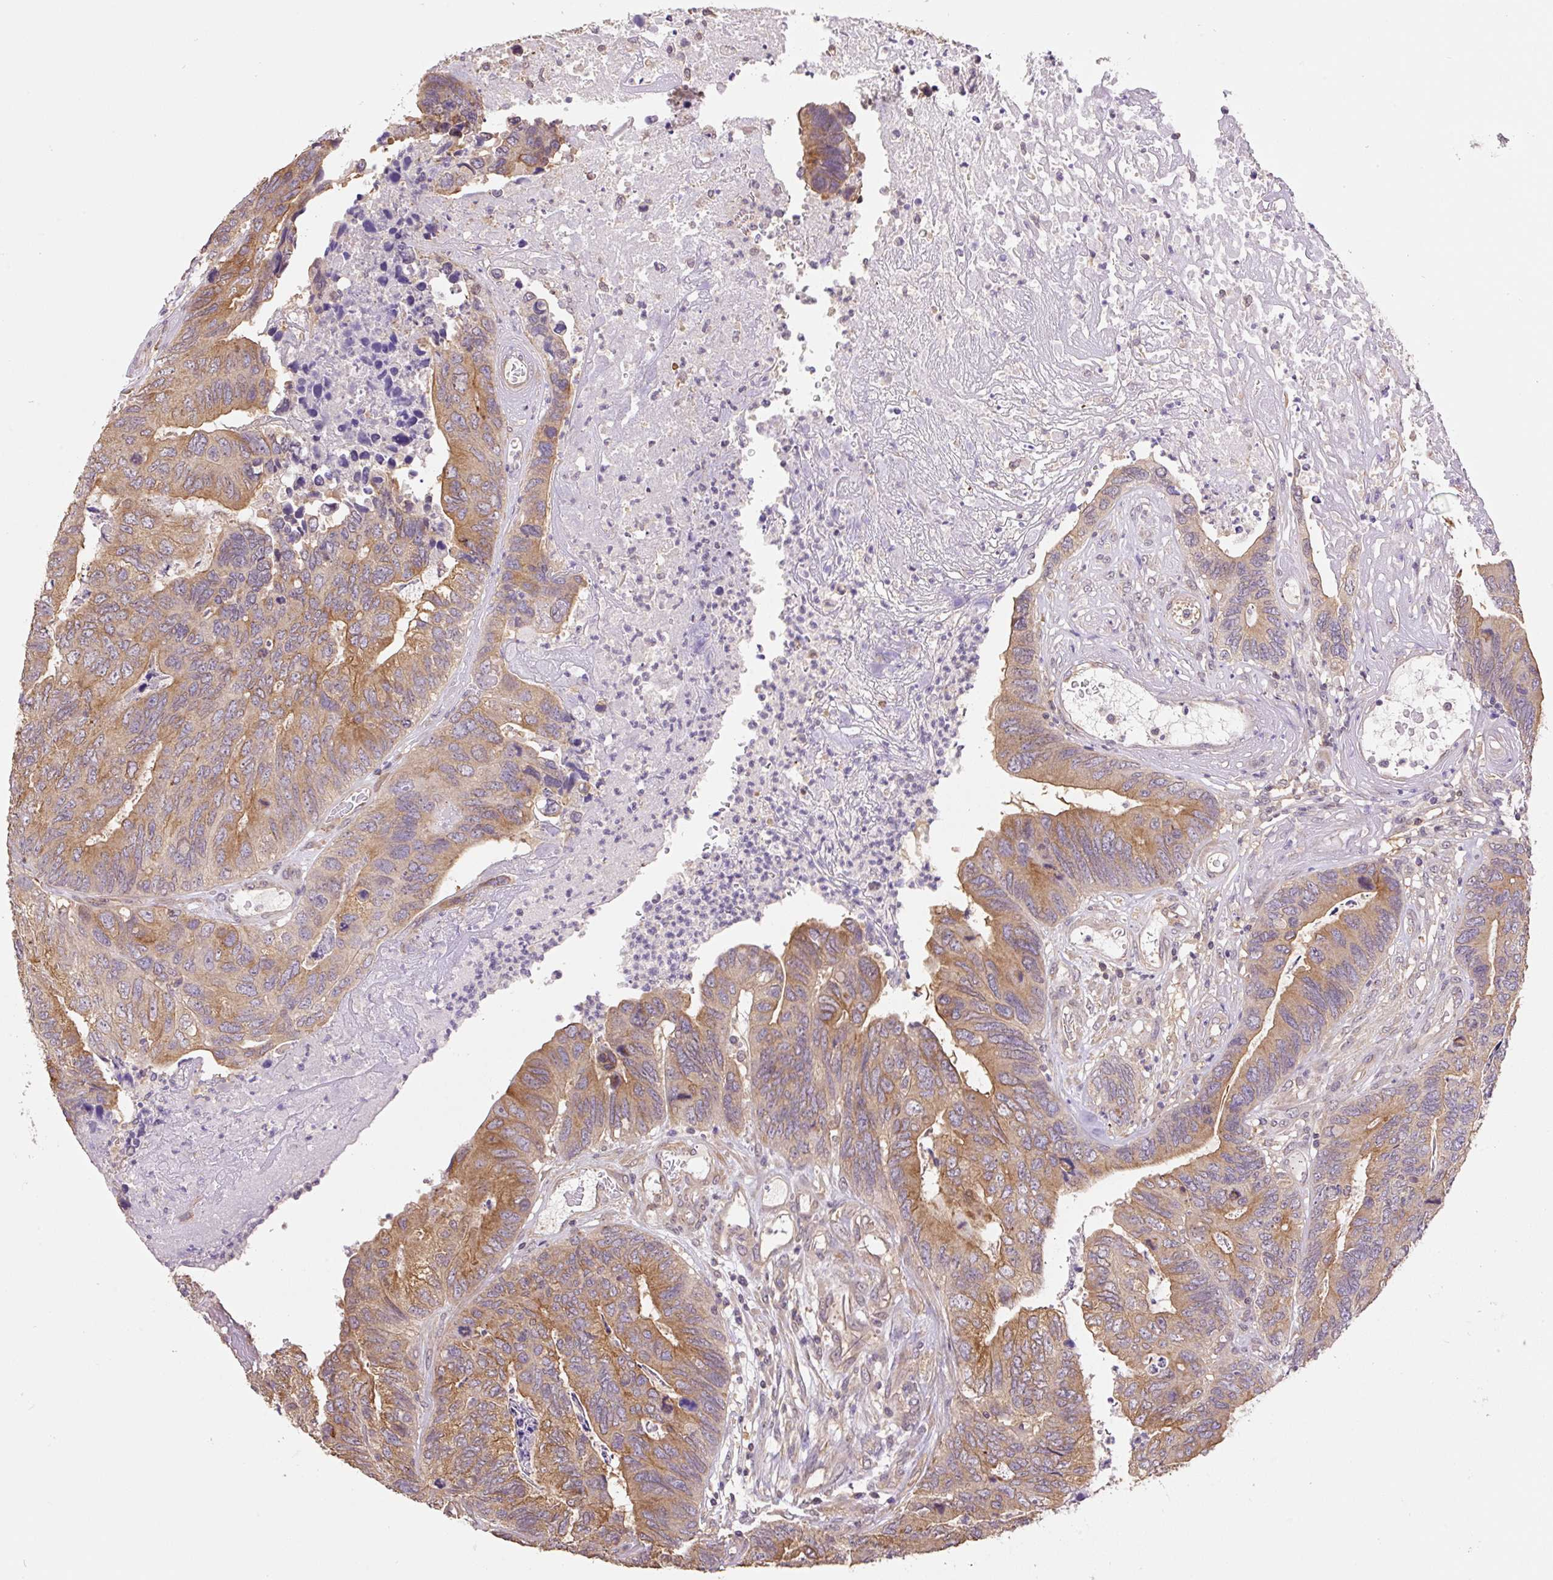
{"staining": {"intensity": "moderate", "quantity": "25%-75%", "location": "cytoplasmic/membranous"}, "tissue": "colorectal cancer", "cell_type": "Tumor cells", "image_type": "cancer", "snomed": [{"axis": "morphology", "description": "Adenocarcinoma, NOS"}, {"axis": "topography", "description": "Colon"}], "caption": "Protein analysis of colorectal cancer tissue shows moderate cytoplasmic/membranous staining in approximately 25%-75% of tumor cells.", "gene": "COX8A", "patient": {"sex": "female", "age": 67}}